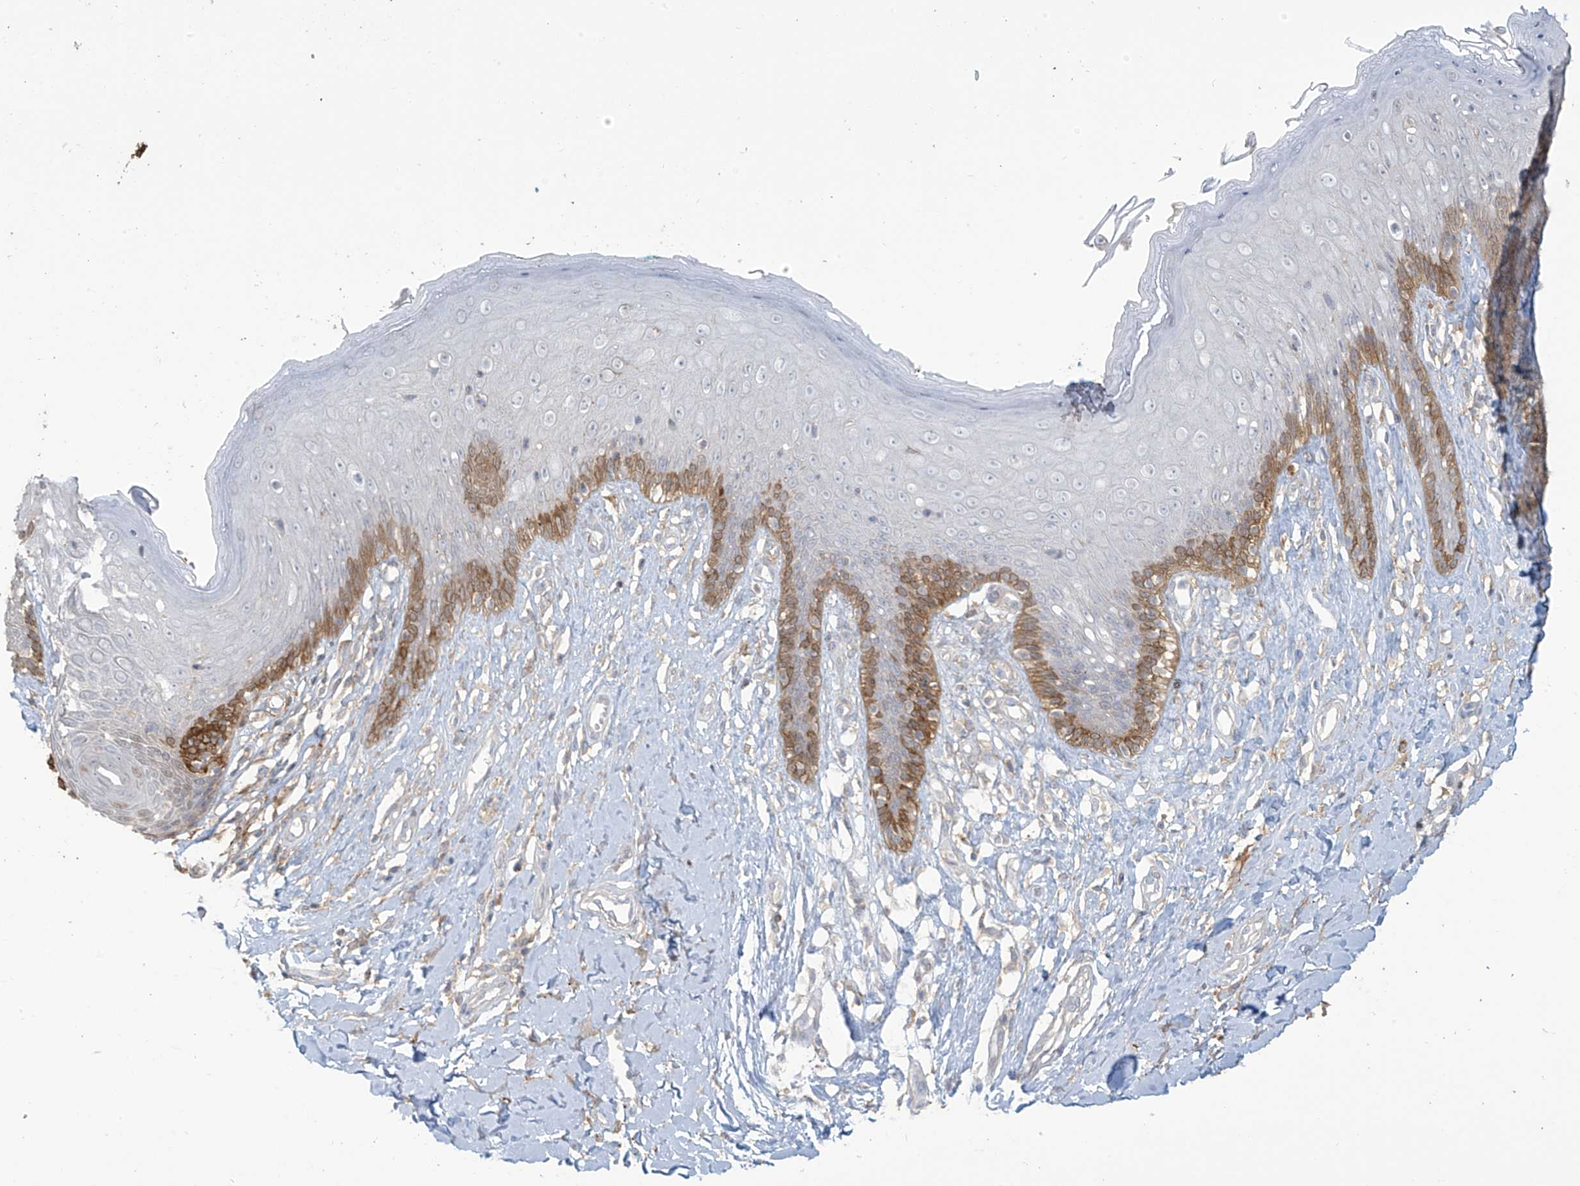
{"staining": {"intensity": "moderate", "quantity": "<25%", "location": "cytoplasmic/membranous"}, "tissue": "skin", "cell_type": "Epidermal cells", "image_type": "normal", "snomed": [{"axis": "morphology", "description": "Normal tissue, NOS"}, {"axis": "morphology", "description": "Squamous cell carcinoma, NOS"}, {"axis": "topography", "description": "Vulva"}], "caption": "Protein staining of unremarkable skin demonstrates moderate cytoplasmic/membranous positivity in about <25% of epidermal cells.", "gene": "TAGAP", "patient": {"sex": "female", "age": 85}}